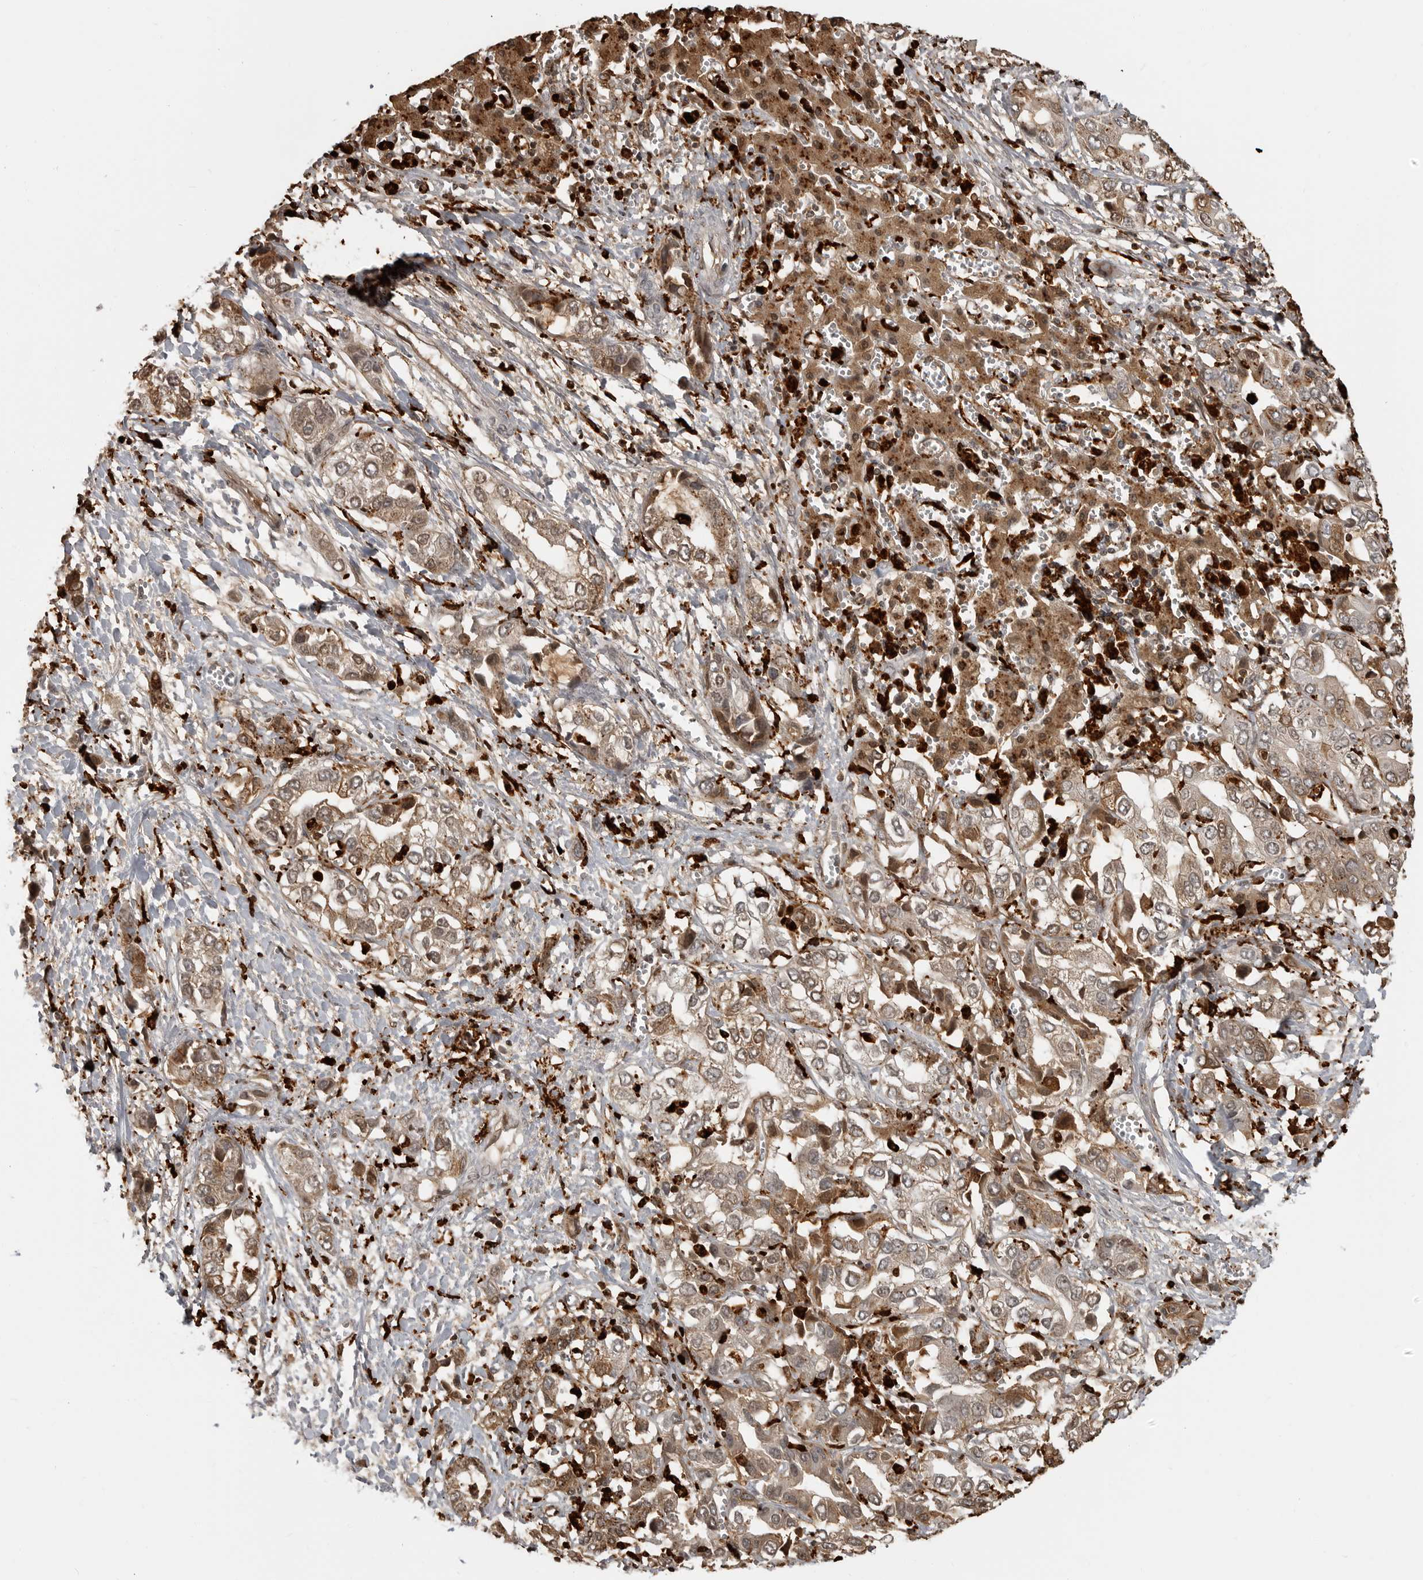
{"staining": {"intensity": "moderate", "quantity": ">75%", "location": "cytoplasmic/membranous"}, "tissue": "liver cancer", "cell_type": "Tumor cells", "image_type": "cancer", "snomed": [{"axis": "morphology", "description": "Cholangiocarcinoma"}, {"axis": "topography", "description": "Liver"}], "caption": "Immunohistochemical staining of liver cancer (cholangiocarcinoma) shows medium levels of moderate cytoplasmic/membranous protein positivity in approximately >75% of tumor cells.", "gene": "IFI30", "patient": {"sex": "female", "age": 52}}